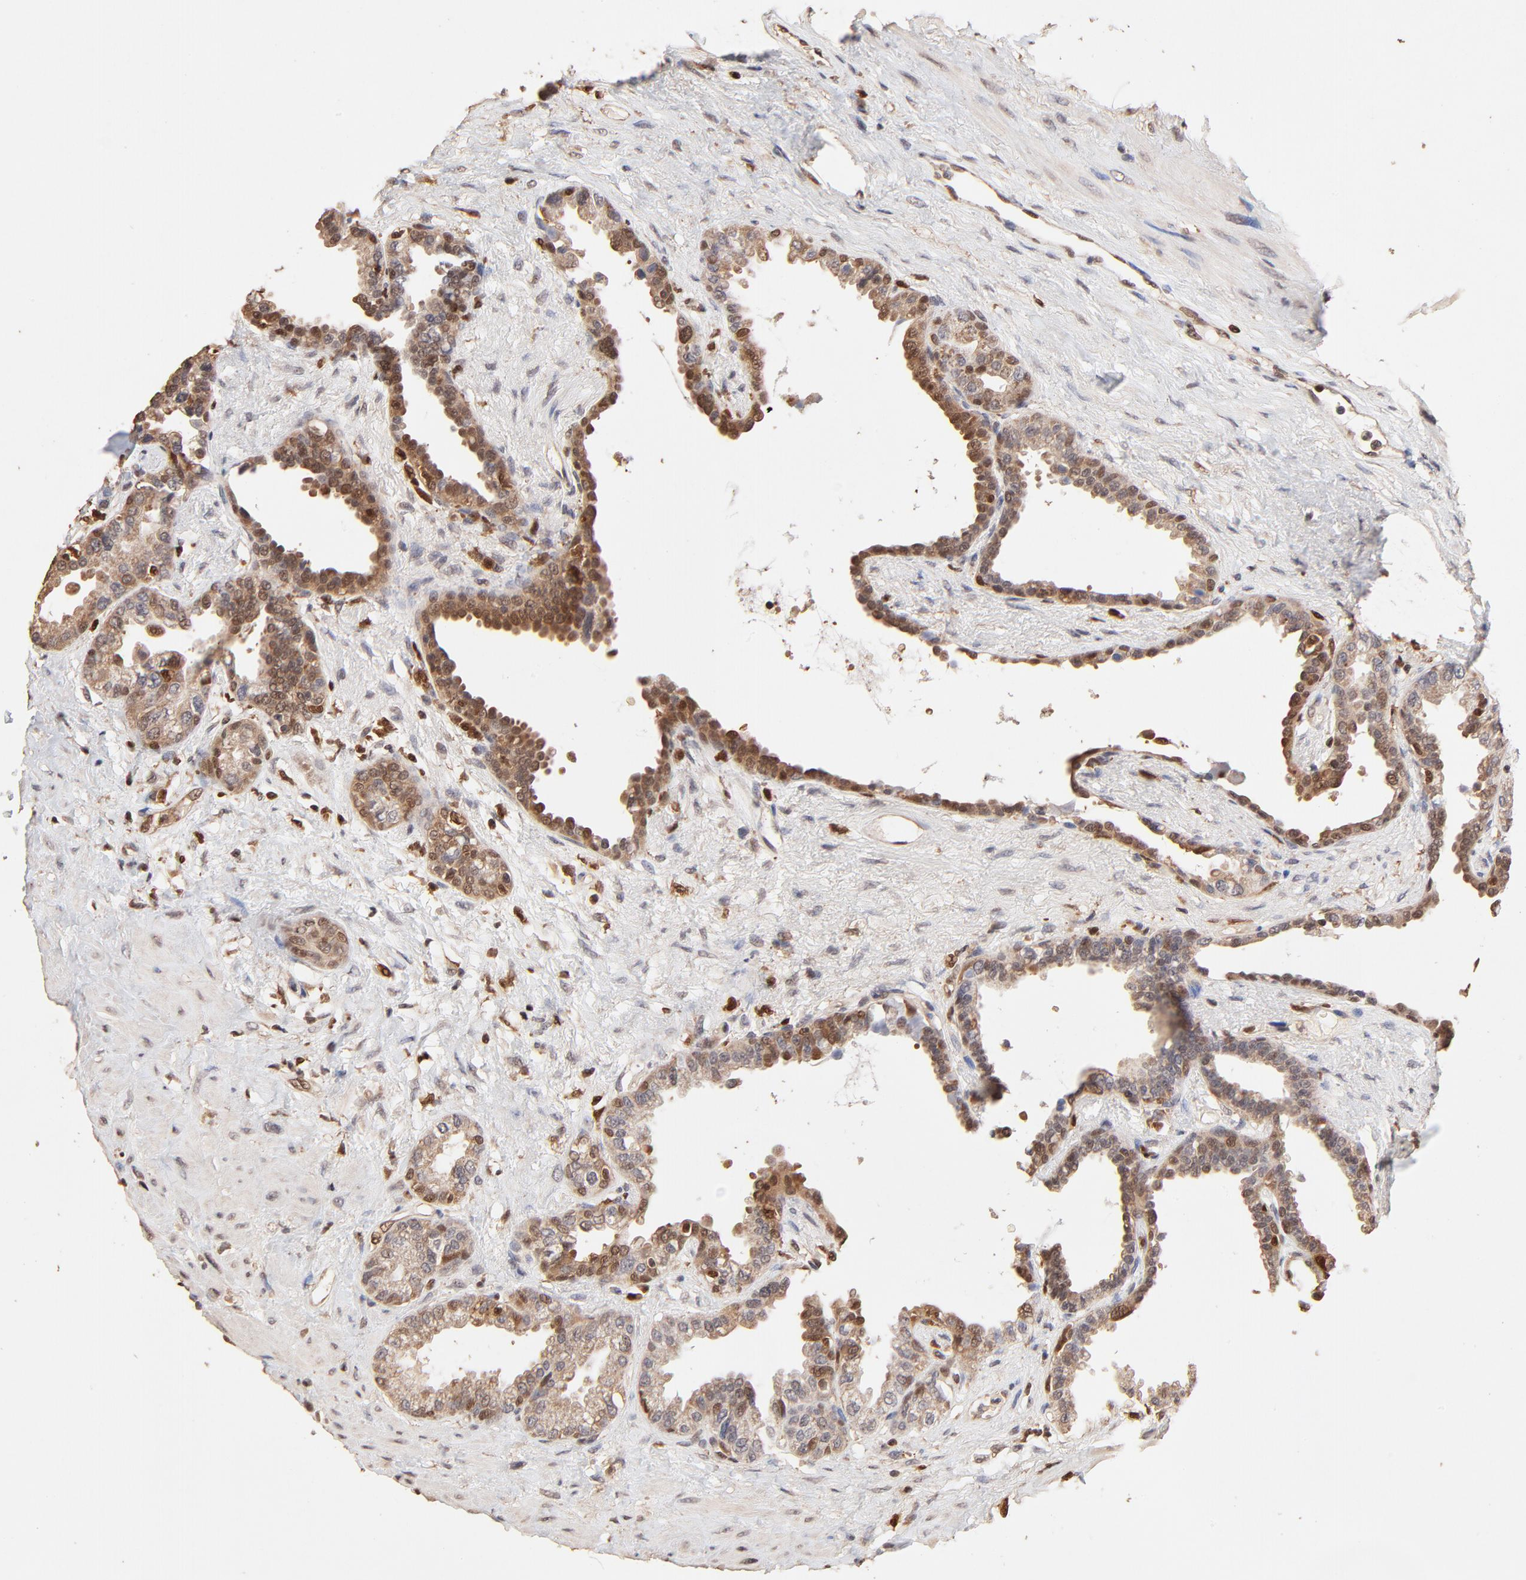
{"staining": {"intensity": "weak", "quantity": "25%-75%", "location": "cytoplasmic/membranous,nuclear"}, "tissue": "seminal vesicle", "cell_type": "Glandular cells", "image_type": "normal", "snomed": [{"axis": "morphology", "description": "Normal tissue, NOS"}, {"axis": "topography", "description": "Seminal veicle"}], "caption": "Immunohistochemistry (IHC) histopathology image of benign human seminal vesicle stained for a protein (brown), which displays low levels of weak cytoplasmic/membranous,nuclear staining in about 25%-75% of glandular cells.", "gene": "CASP1", "patient": {"sex": "male", "age": 61}}